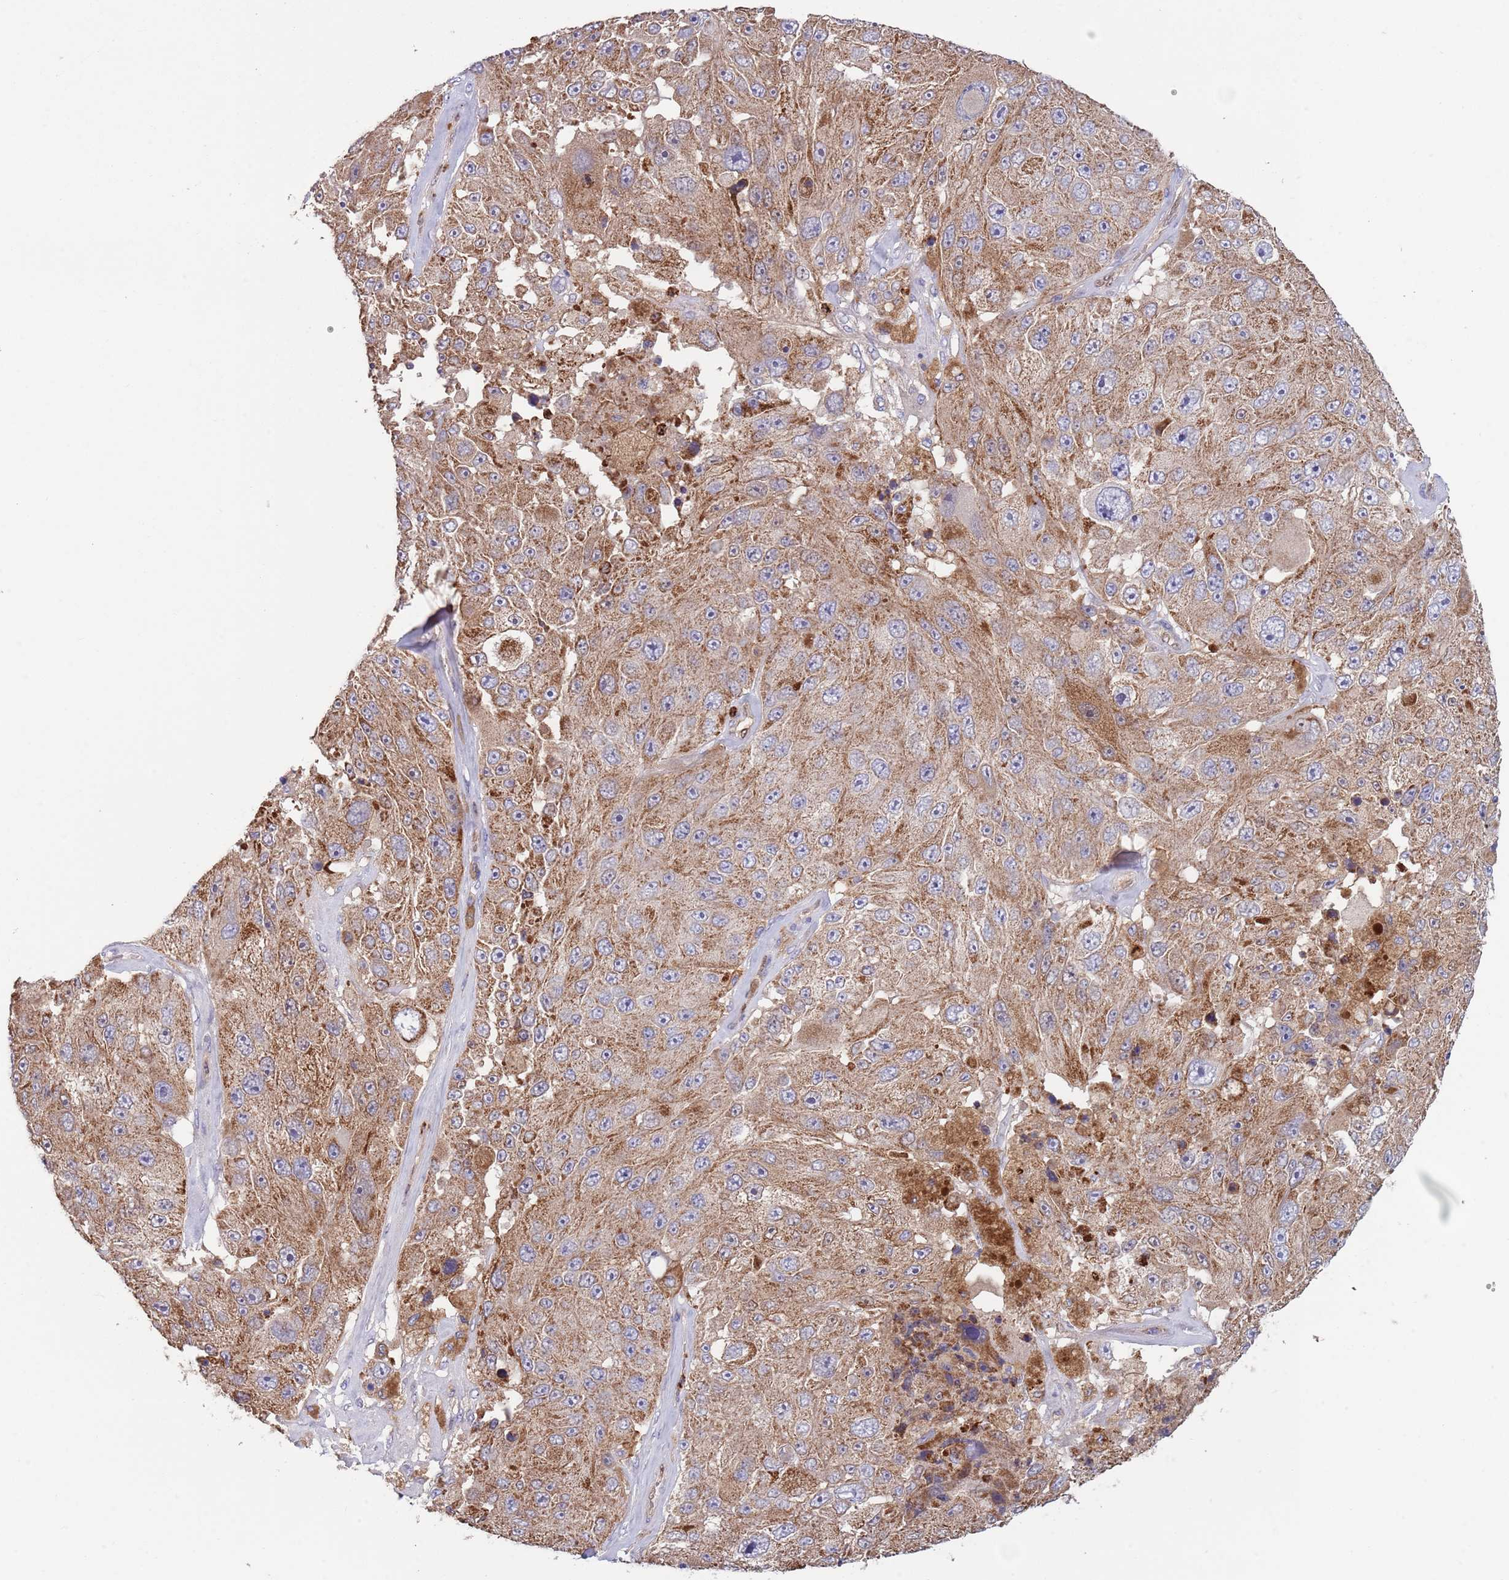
{"staining": {"intensity": "moderate", "quantity": ">75%", "location": "cytoplasmic/membranous"}, "tissue": "melanoma", "cell_type": "Tumor cells", "image_type": "cancer", "snomed": [{"axis": "morphology", "description": "Malignant melanoma, Metastatic site"}, {"axis": "topography", "description": "Lymph node"}], "caption": "Human melanoma stained with a protein marker shows moderate staining in tumor cells.", "gene": "DDT", "patient": {"sex": "male", "age": 62}}